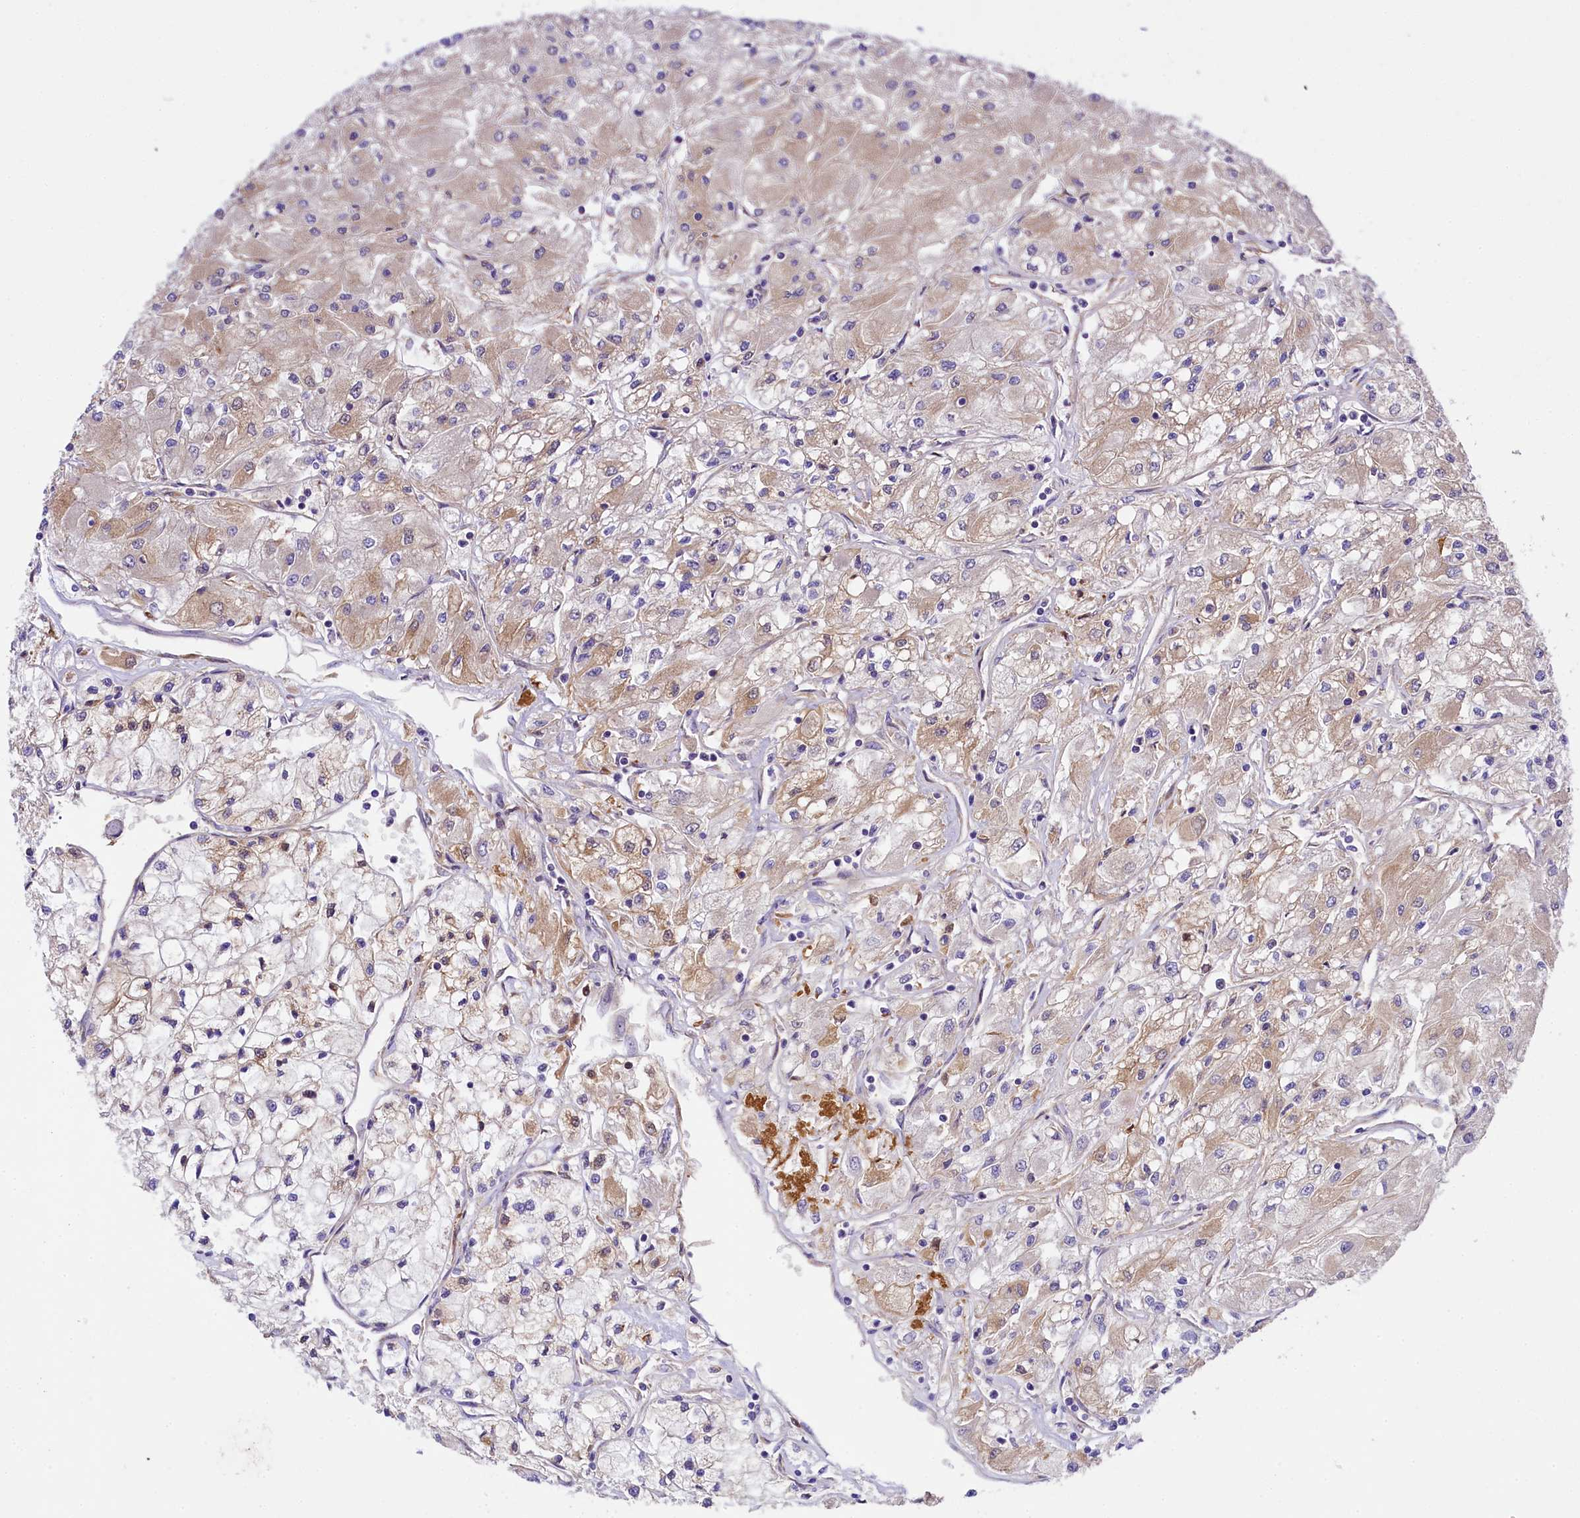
{"staining": {"intensity": "weak", "quantity": "<25%", "location": "cytoplasmic/membranous"}, "tissue": "renal cancer", "cell_type": "Tumor cells", "image_type": "cancer", "snomed": [{"axis": "morphology", "description": "Adenocarcinoma, NOS"}, {"axis": "topography", "description": "Kidney"}], "caption": "Immunohistochemistry (IHC) histopathology image of neoplastic tissue: human renal adenocarcinoma stained with DAB (3,3'-diaminobenzidine) reveals no significant protein staining in tumor cells. (DAB (3,3'-diaminobenzidine) immunohistochemistry, high magnification).", "gene": "UBXN6", "patient": {"sex": "male", "age": 80}}